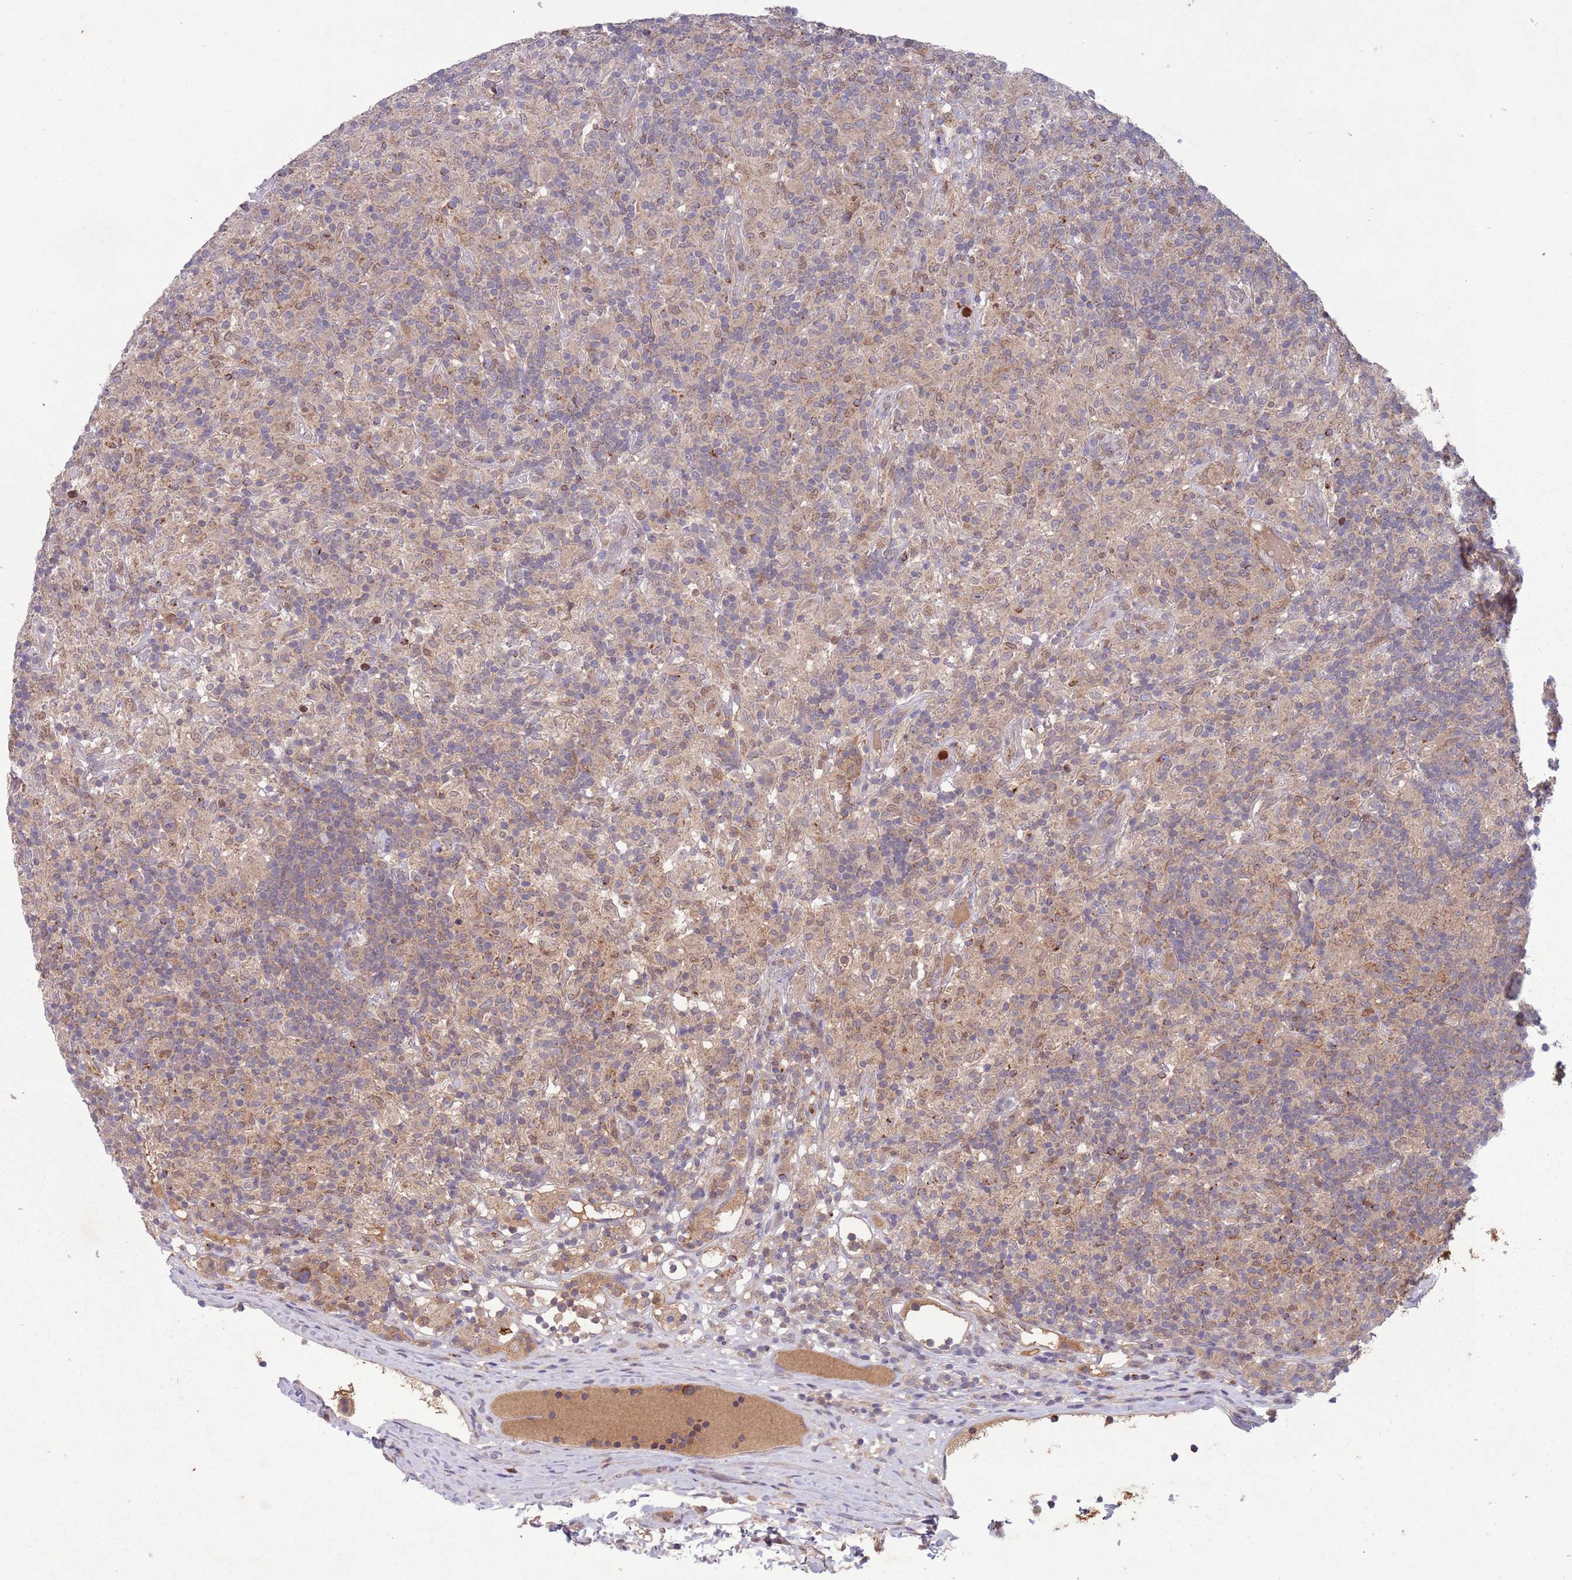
{"staining": {"intensity": "weak", "quantity": ">75%", "location": "cytoplasmic/membranous"}, "tissue": "lymphoma", "cell_type": "Tumor cells", "image_type": "cancer", "snomed": [{"axis": "morphology", "description": "Hodgkin's disease, NOS"}, {"axis": "topography", "description": "Lymph node"}], "caption": "Immunohistochemistry (IHC) micrograph of human lymphoma stained for a protein (brown), which reveals low levels of weak cytoplasmic/membranous staining in about >75% of tumor cells.", "gene": "TYW1", "patient": {"sex": "male", "age": 70}}